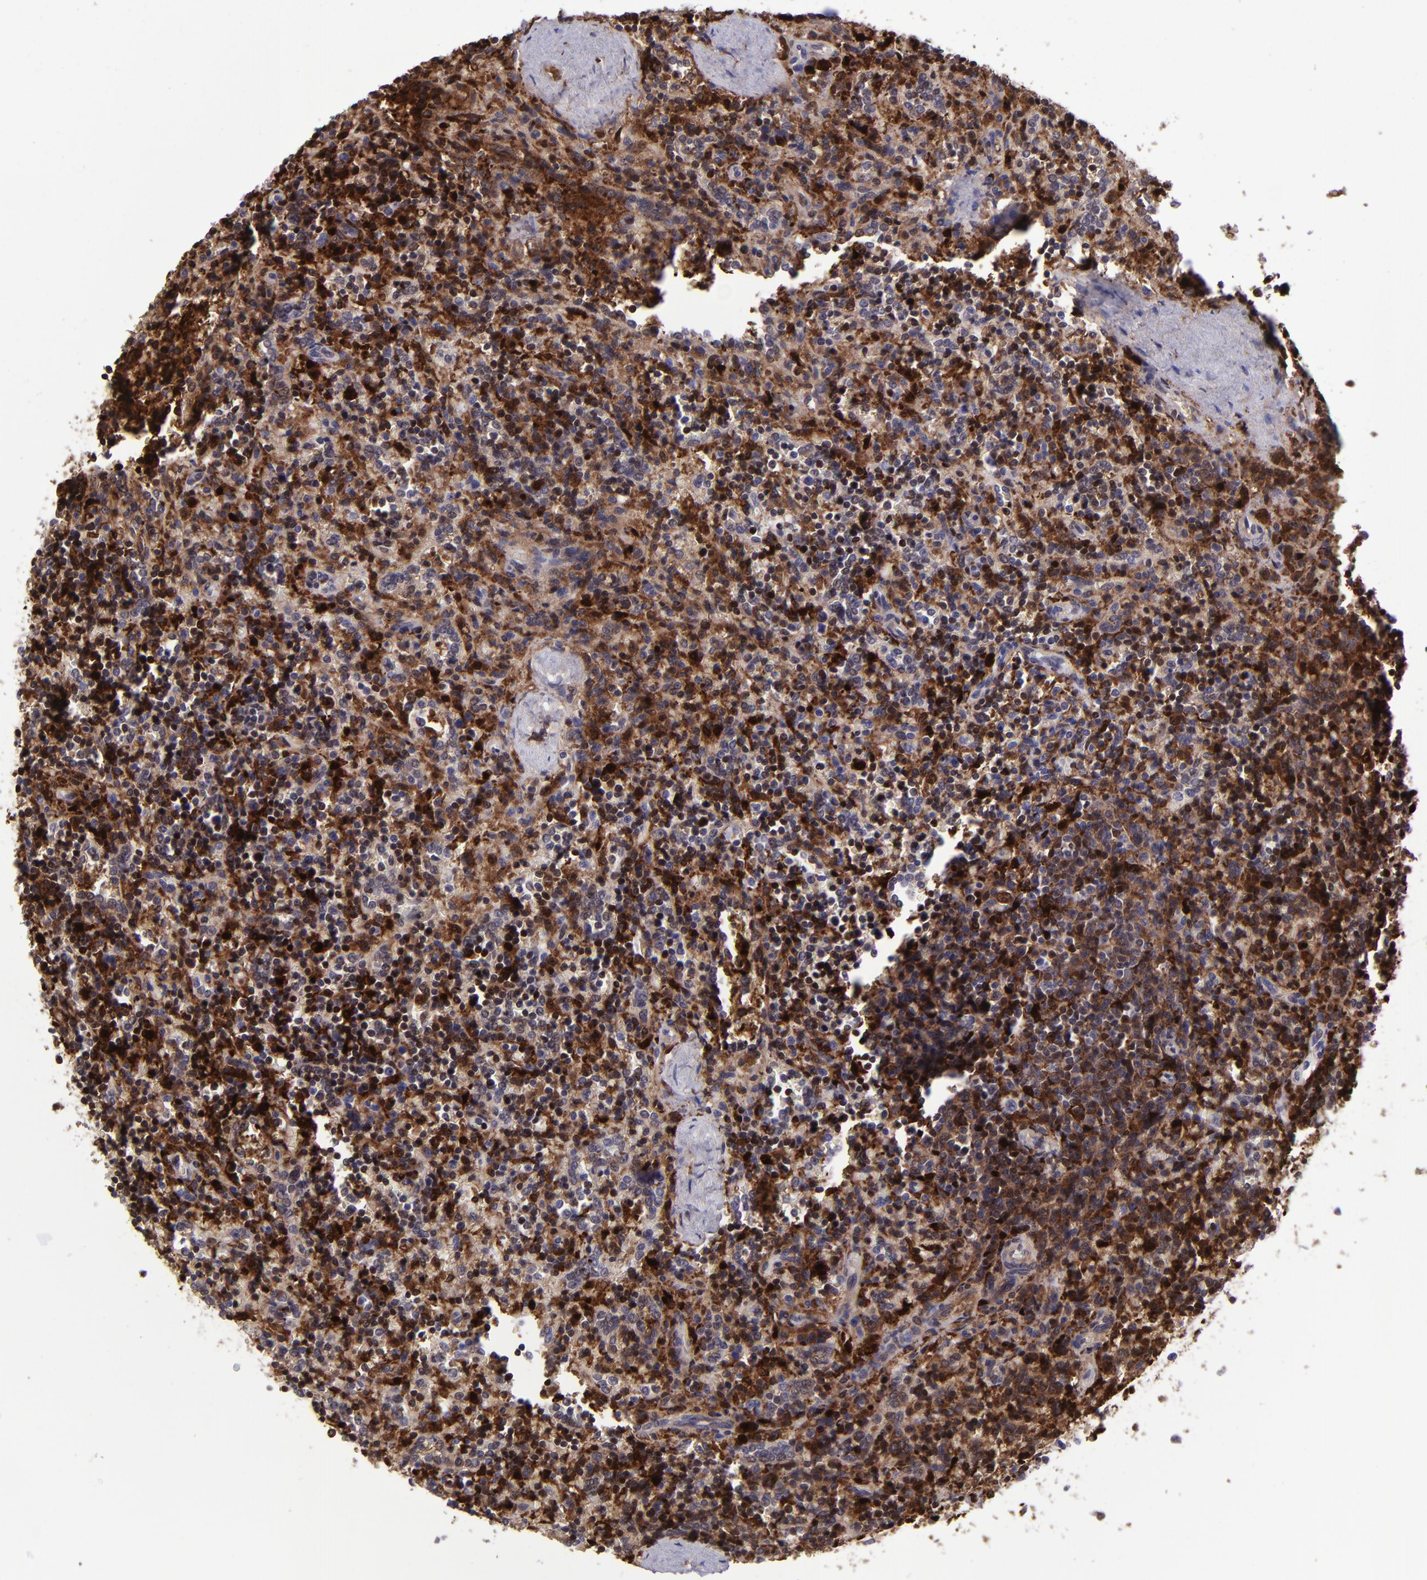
{"staining": {"intensity": "strong", "quantity": ">75%", "location": "cytoplasmic/membranous,nuclear"}, "tissue": "lymphoma", "cell_type": "Tumor cells", "image_type": "cancer", "snomed": [{"axis": "morphology", "description": "Malignant lymphoma, non-Hodgkin's type, Low grade"}, {"axis": "topography", "description": "Spleen"}], "caption": "IHC of human low-grade malignant lymphoma, non-Hodgkin's type displays high levels of strong cytoplasmic/membranous and nuclear staining in approximately >75% of tumor cells.", "gene": "TYMP", "patient": {"sex": "male", "age": 67}}